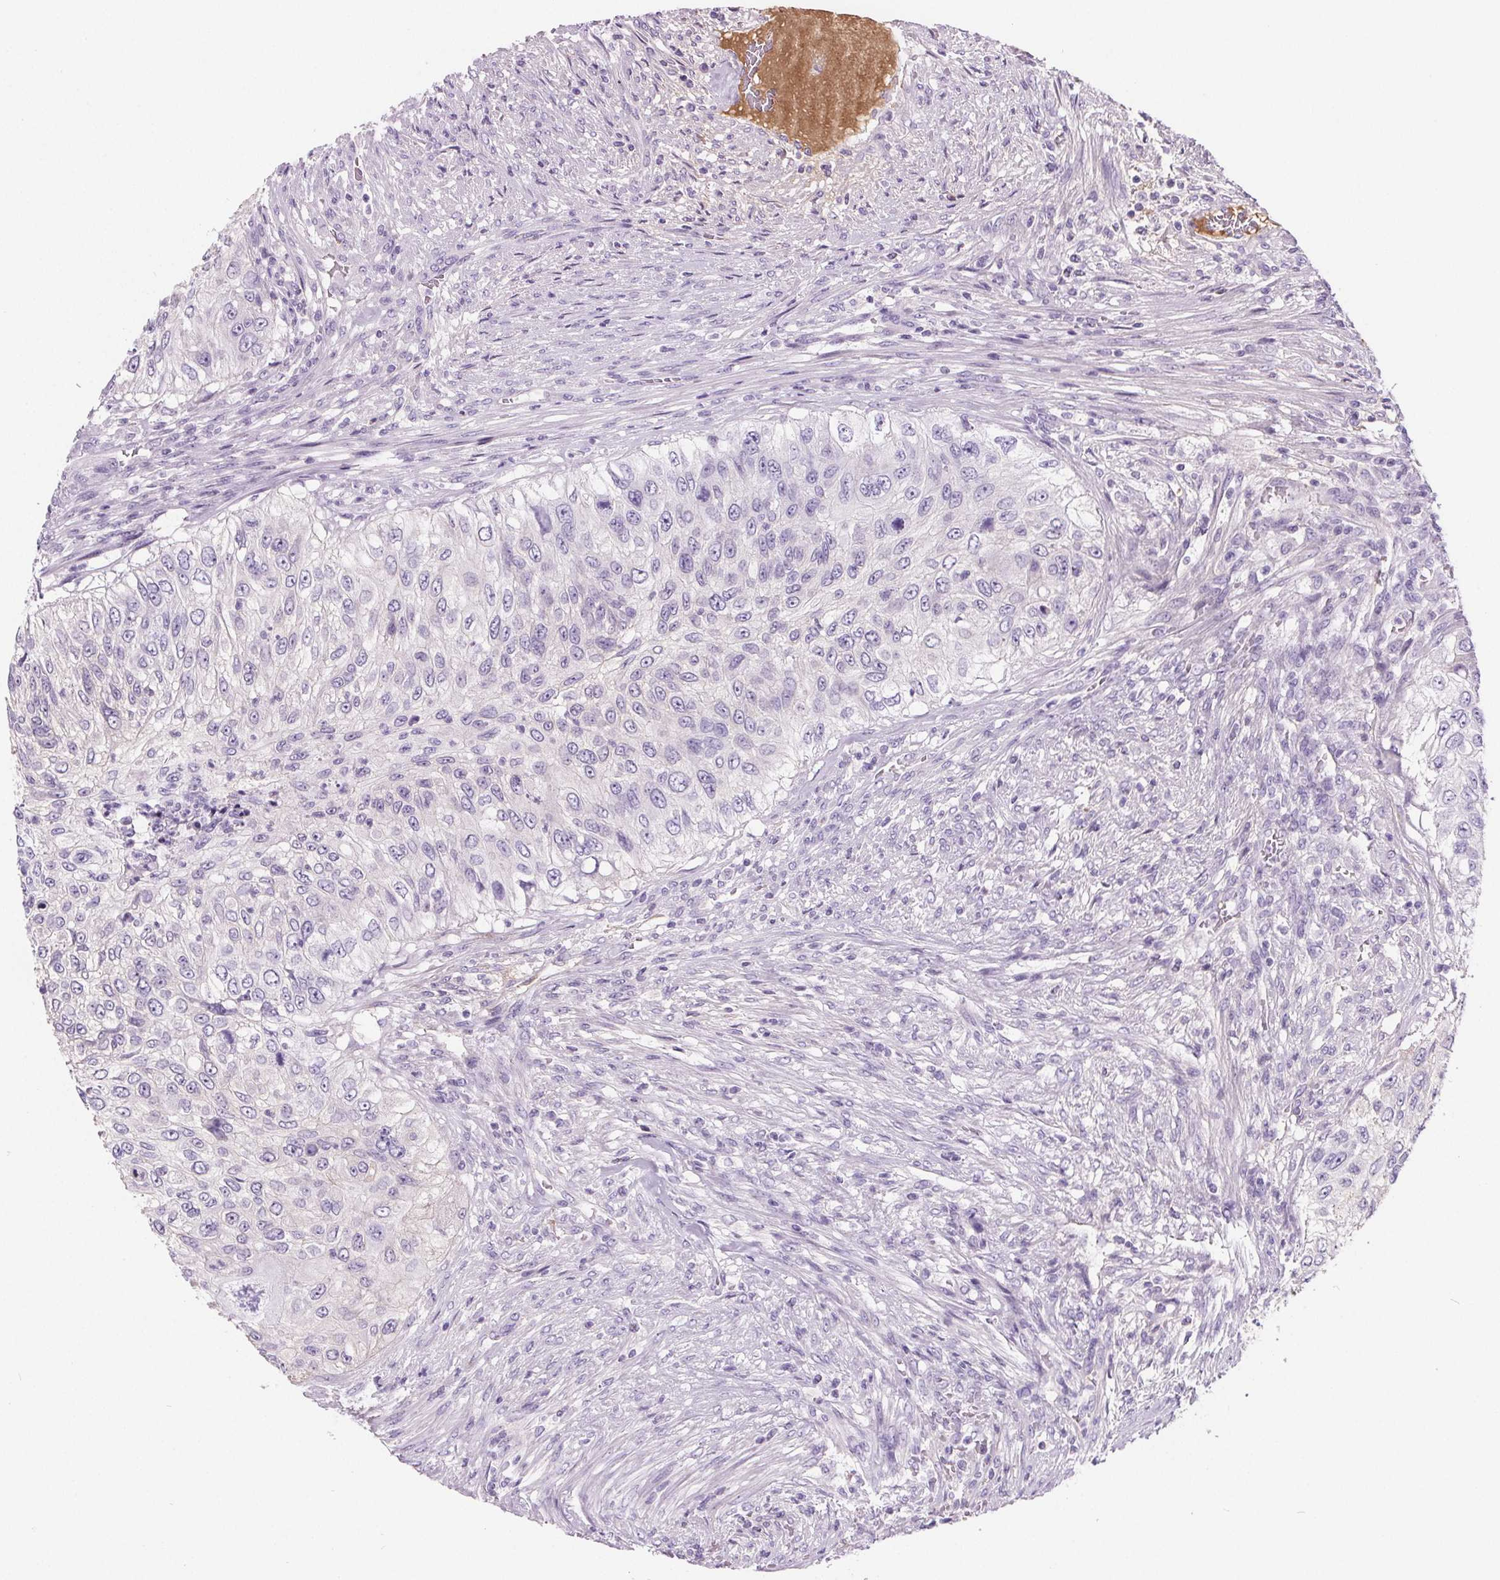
{"staining": {"intensity": "negative", "quantity": "none", "location": "none"}, "tissue": "urothelial cancer", "cell_type": "Tumor cells", "image_type": "cancer", "snomed": [{"axis": "morphology", "description": "Urothelial carcinoma, High grade"}, {"axis": "topography", "description": "Urinary bladder"}], "caption": "Tumor cells show no significant expression in urothelial cancer. The staining is performed using DAB brown chromogen with nuclei counter-stained in using hematoxylin.", "gene": "CD5L", "patient": {"sex": "female", "age": 60}}